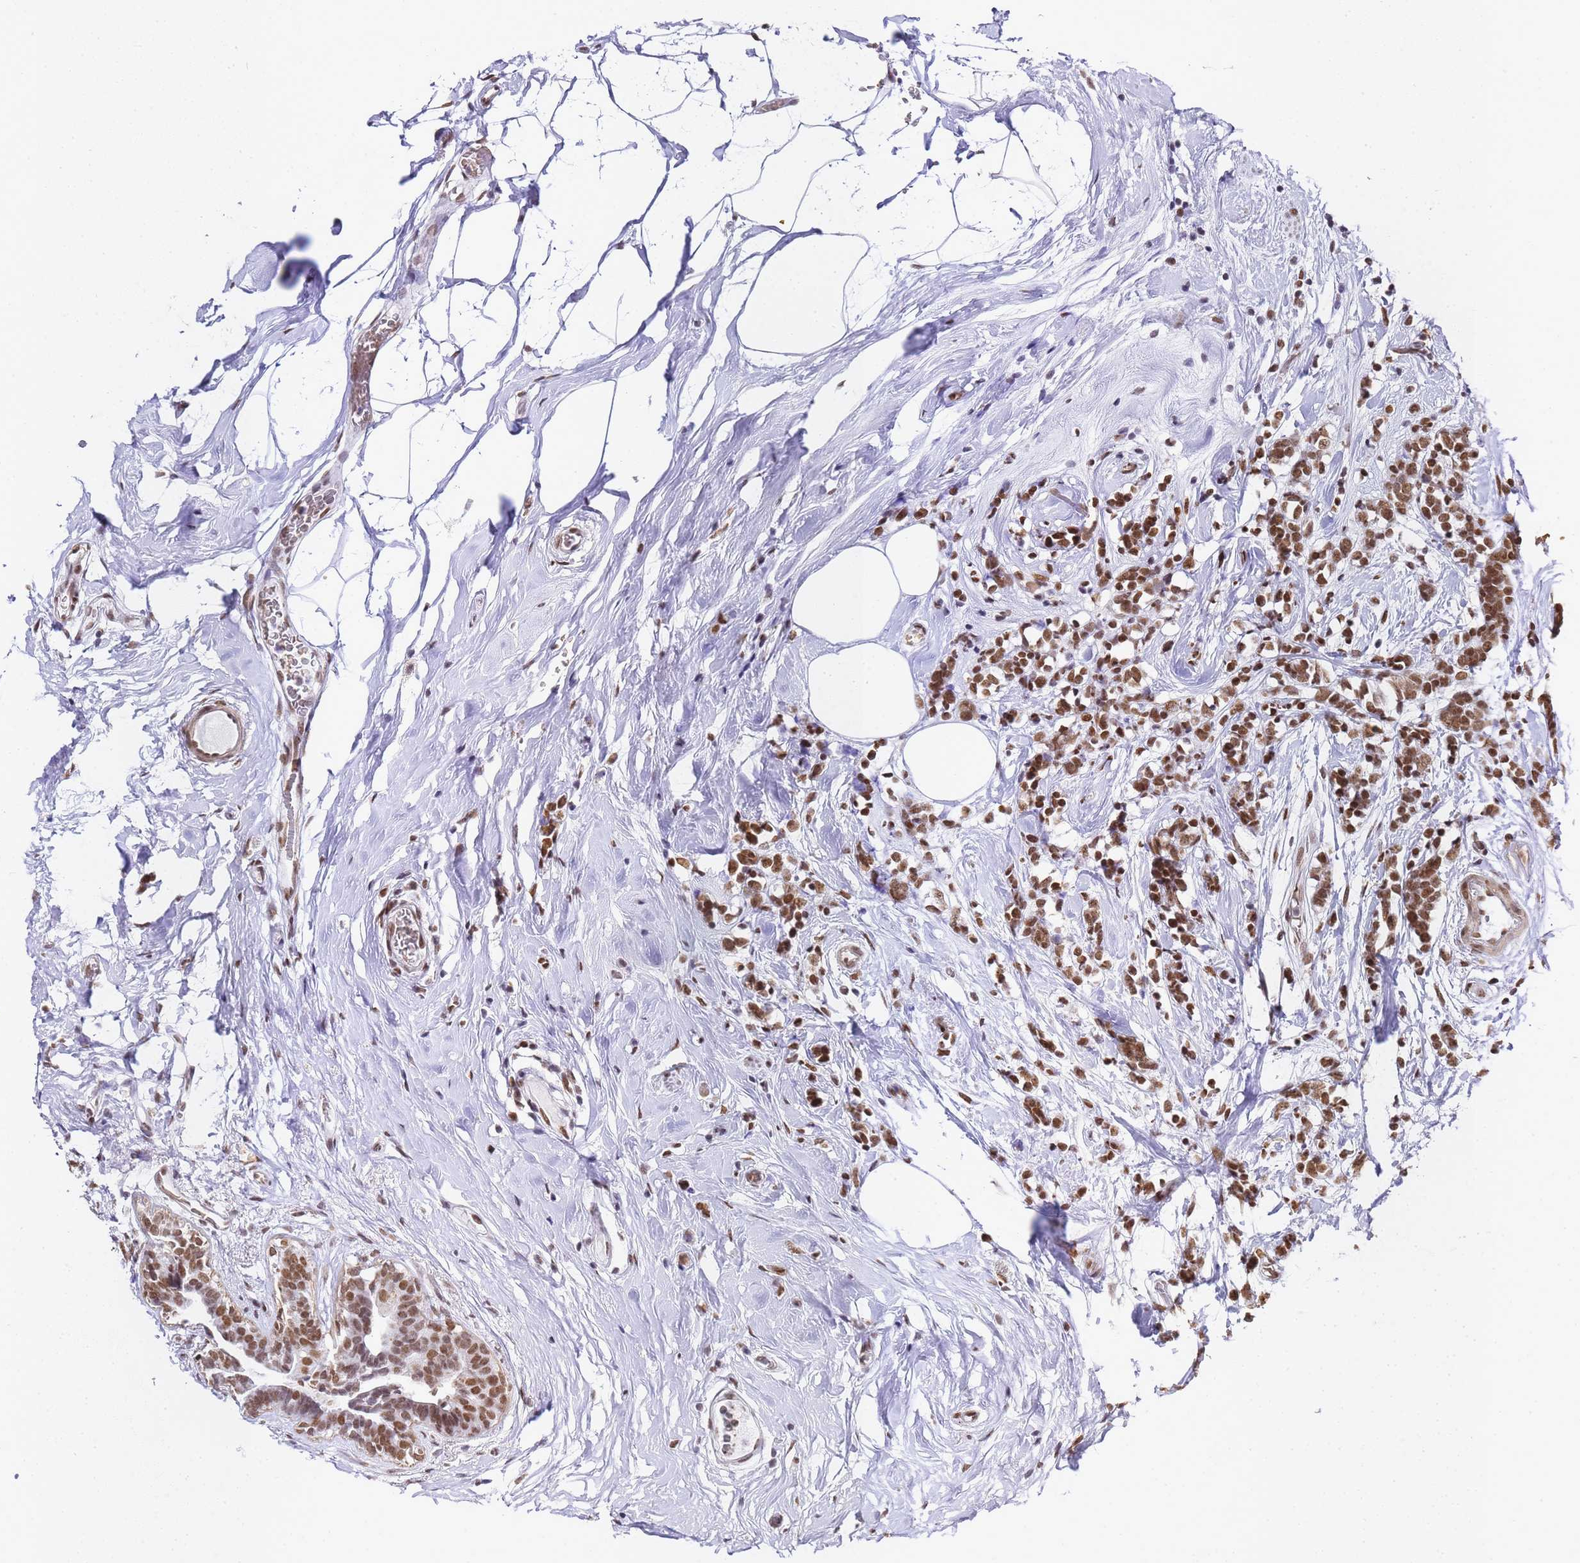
{"staining": {"intensity": "moderate", "quantity": ">75%", "location": "nuclear"}, "tissue": "breast cancer", "cell_type": "Tumor cells", "image_type": "cancer", "snomed": [{"axis": "morphology", "description": "Lobular carcinoma"}, {"axis": "topography", "description": "Breast"}], "caption": "Protein expression analysis of breast lobular carcinoma demonstrates moderate nuclear staining in about >75% of tumor cells.", "gene": "POLR1A", "patient": {"sex": "female", "age": 58}}